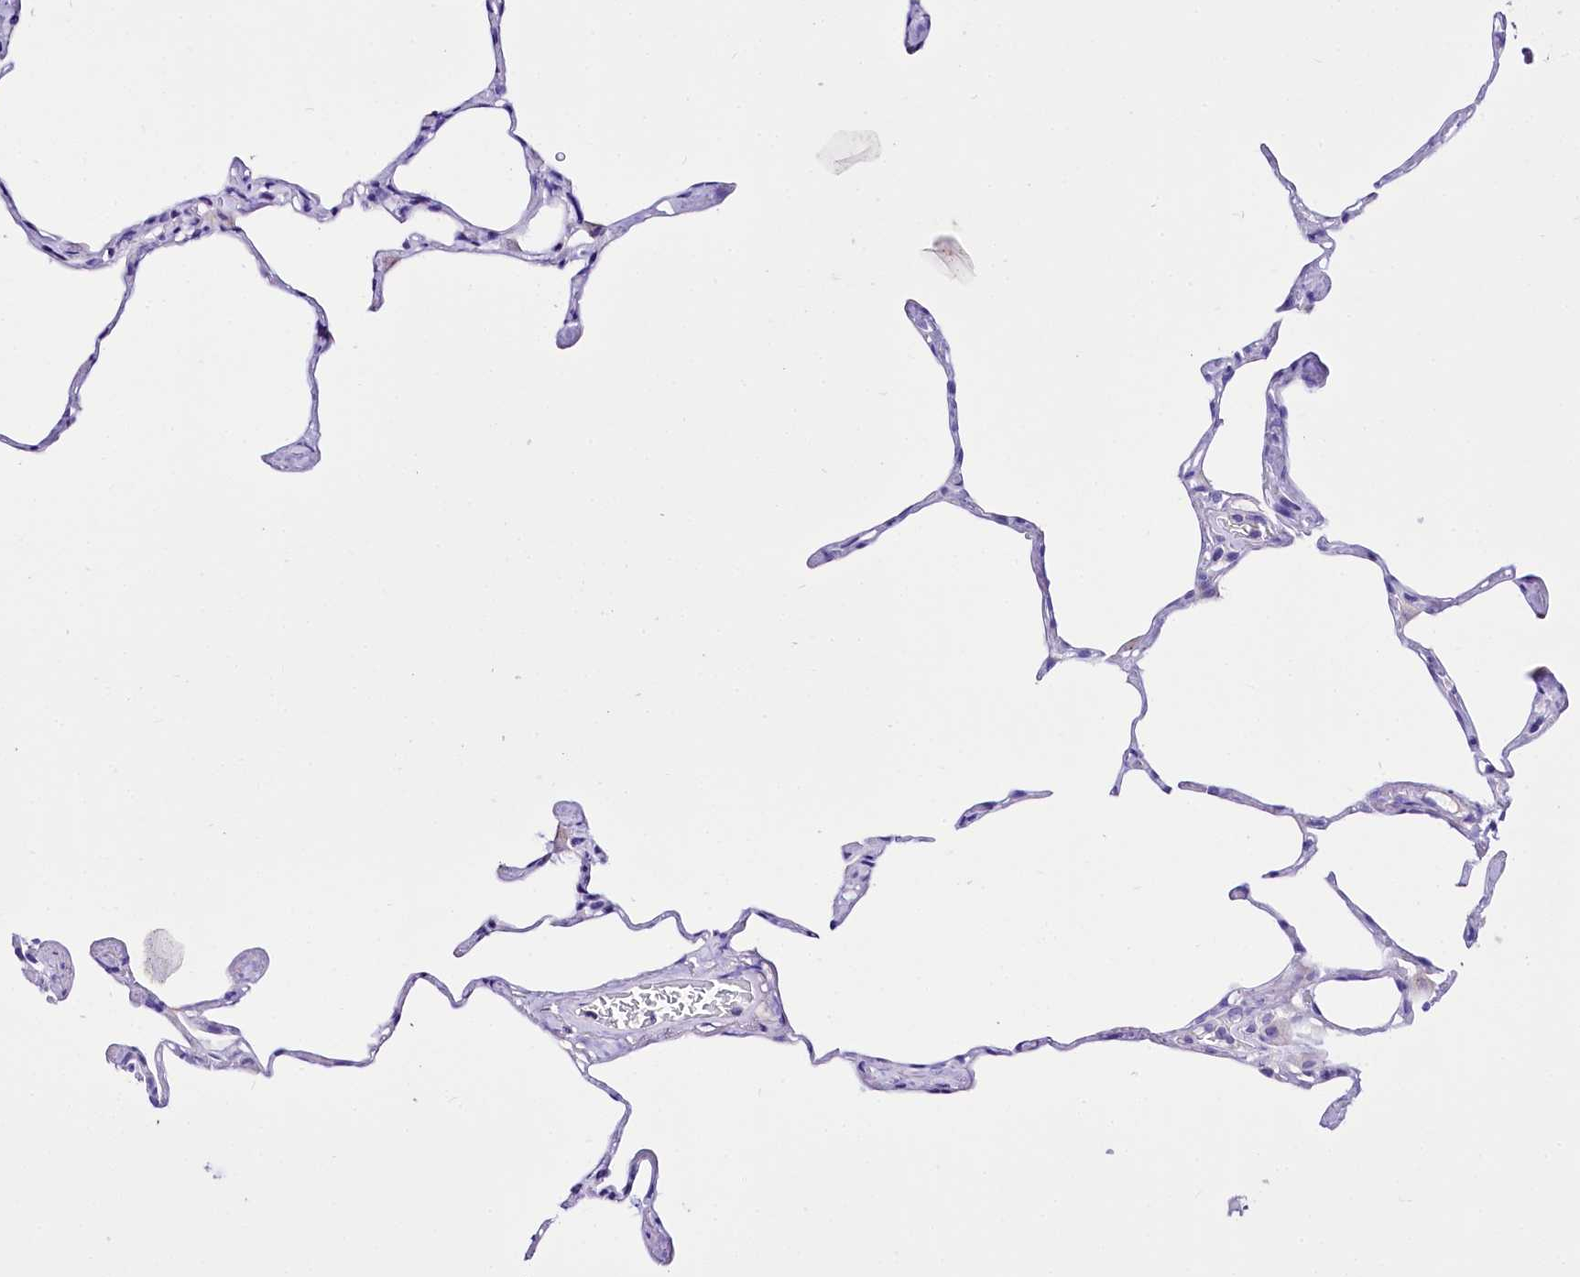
{"staining": {"intensity": "negative", "quantity": "none", "location": "none"}, "tissue": "lung", "cell_type": "Alveolar cells", "image_type": "normal", "snomed": [{"axis": "morphology", "description": "Normal tissue, NOS"}, {"axis": "topography", "description": "Lung"}], "caption": "The IHC photomicrograph has no significant staining in alveolar cells of lung.", "gene": "A2ML1", "patient": {"sex": "male", "age": 65}}